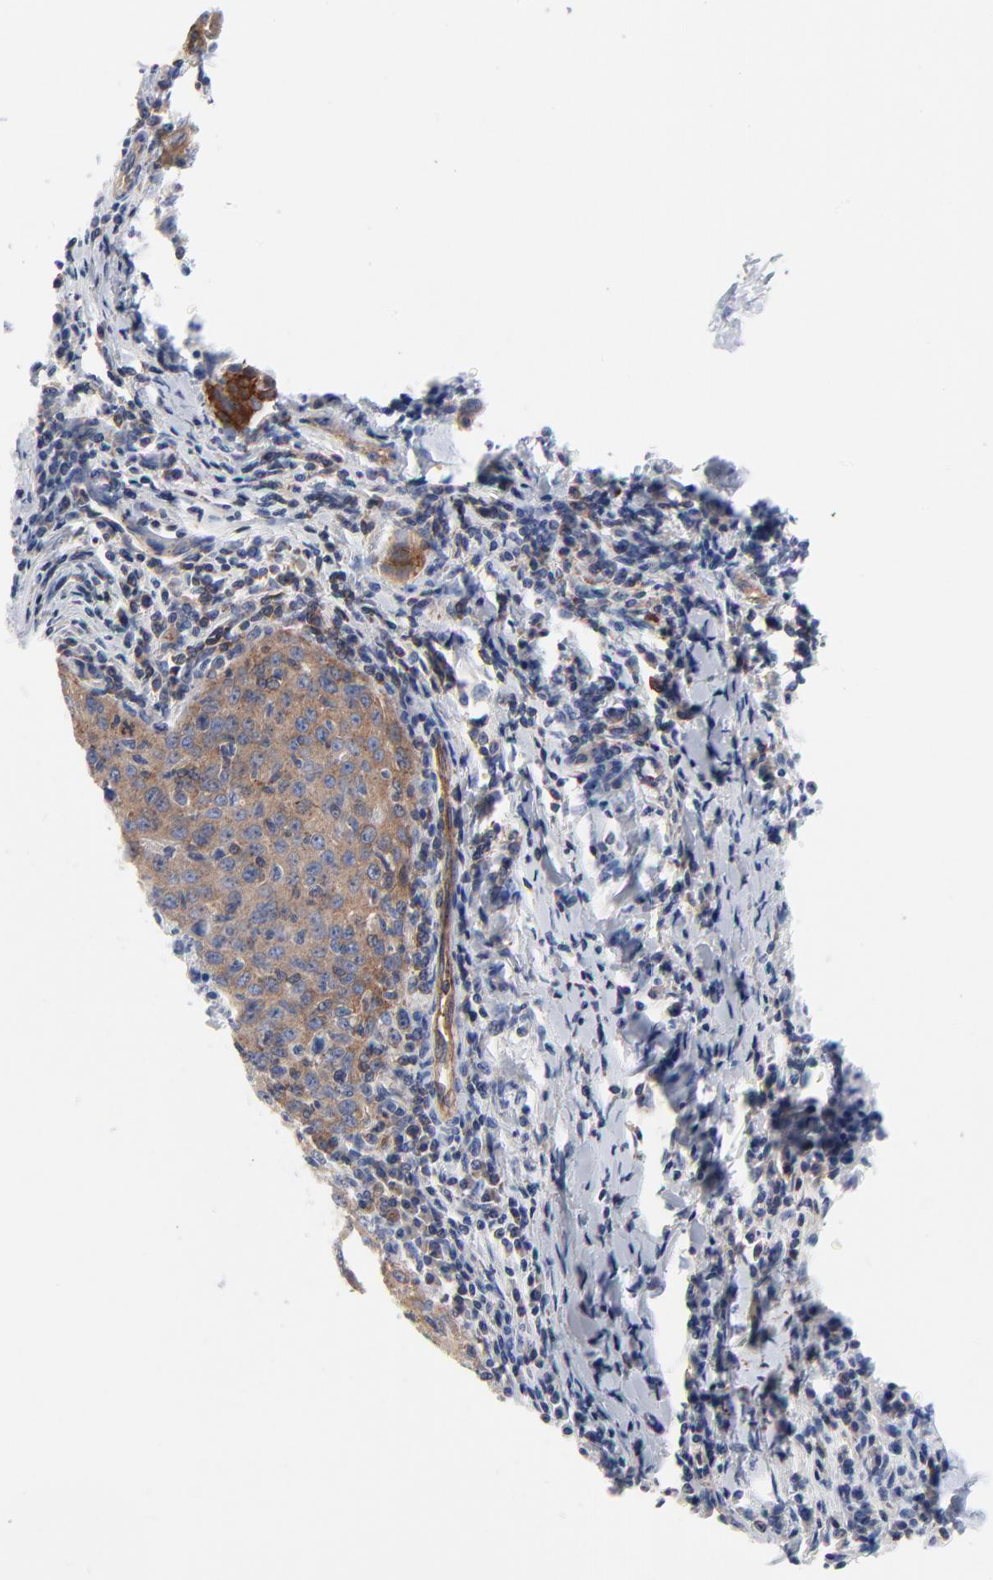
{"staining": {"intensity": "strong", "quantity": ">75%", "location": "cytoplasmic/membranous"}, "tissue": "cervical cancer", "cell_type": "Tumor cells", "image_type": "cancer", "snomed": [{"axis": "morphology", "description": "Squamous cell carcinoma, NOS"}, {"axis": "topography", "description": "Cervix"}], "caption": "Immunohistochemistry of human squamous cell carcinoma (cervical) reveals high levels of strong cytoplasmic/membranous positivity in about >75% of tumor cells. (IHC, brightfield microscopy, high magnification).", "gene": "CD2AP", "patient": {"sex": "female", "age": 27}}